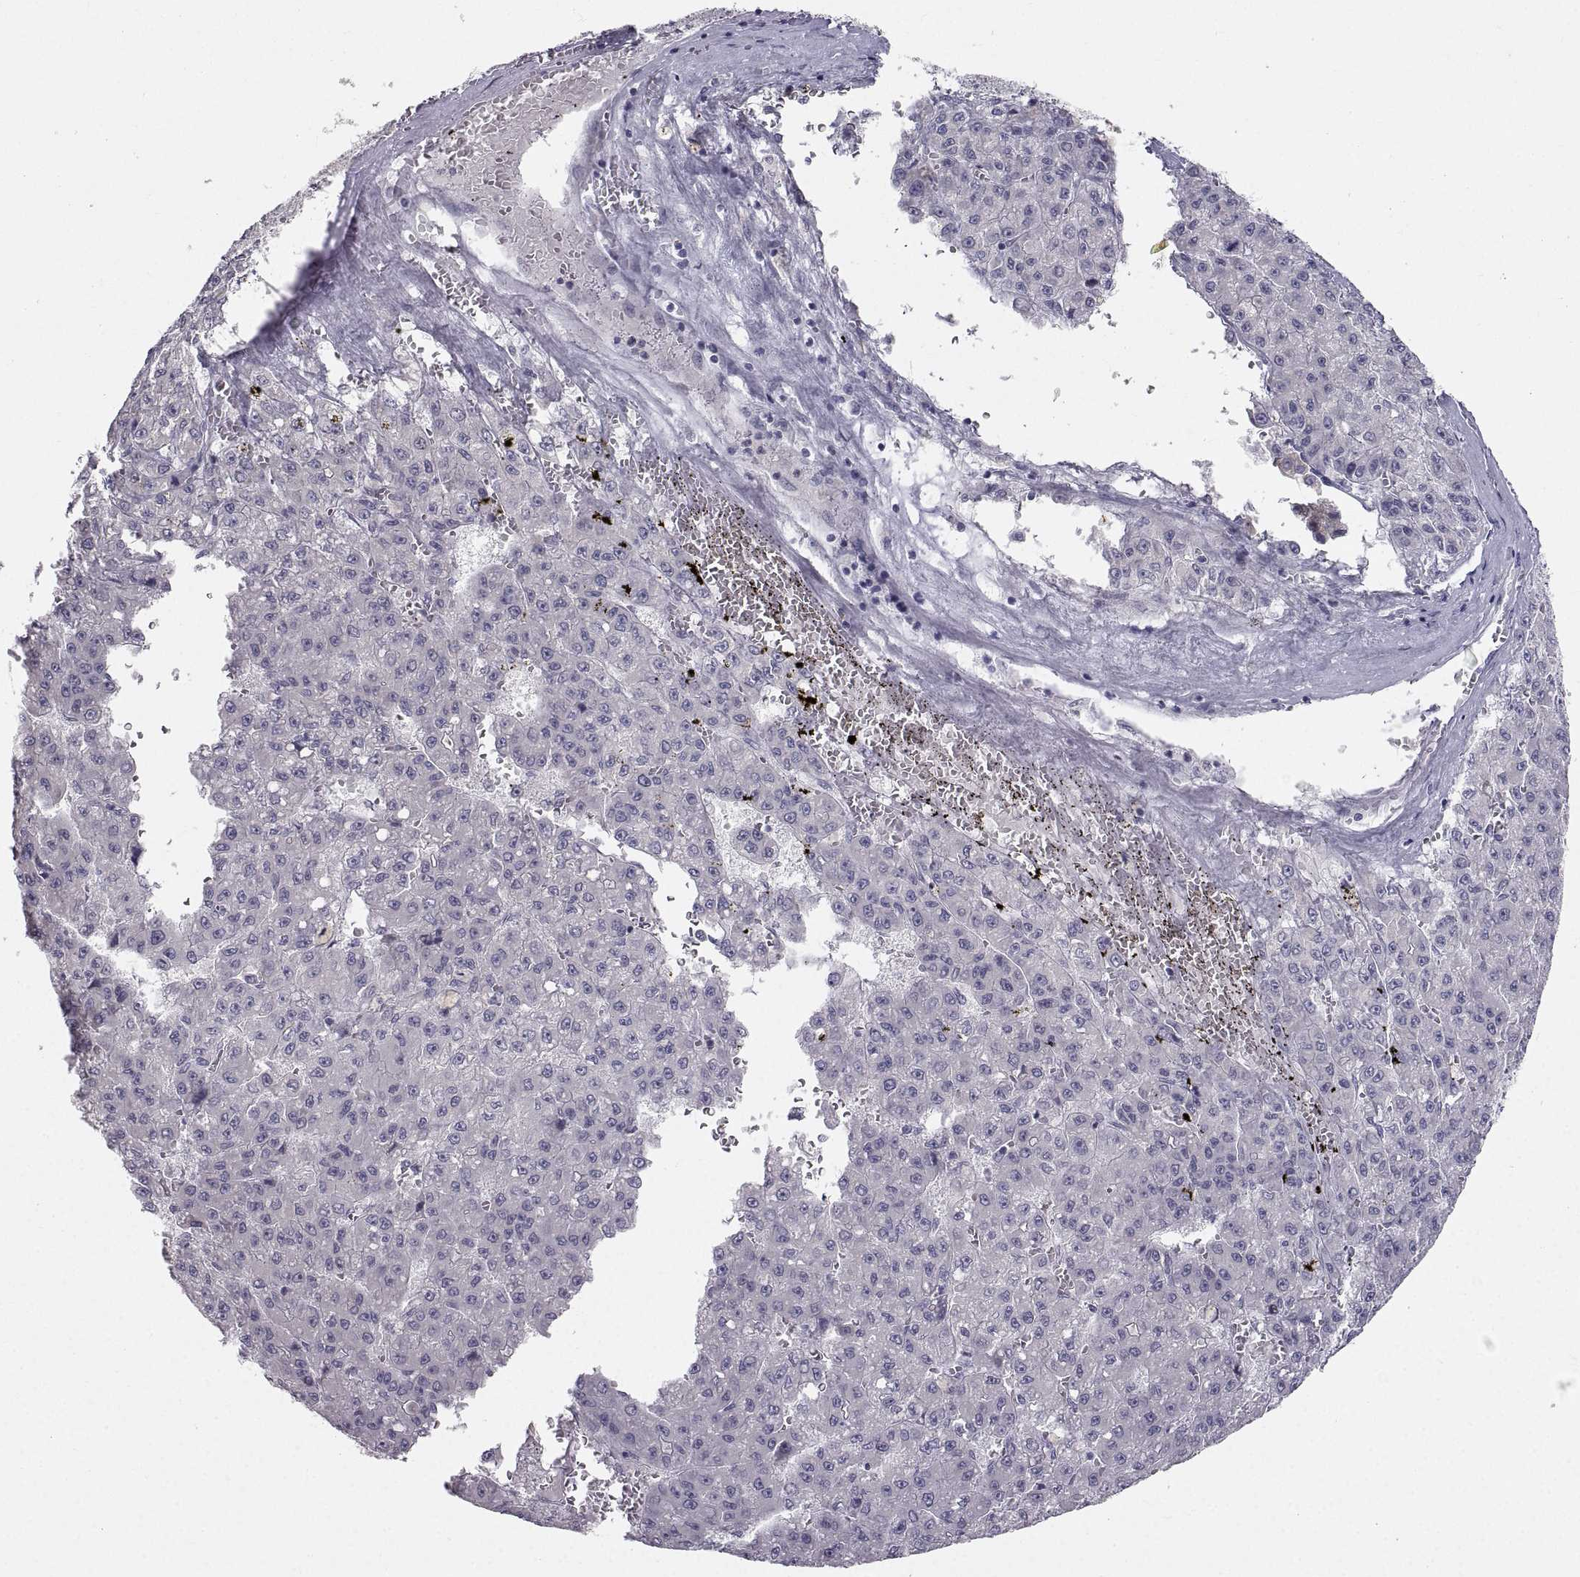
{"staining": {"intensity": "negative", "quantity": "none", "location": "none"}, "tissue": "liver cancer", "cell_type": "Tumor cells", "image_type": "cancer", "snomed": [{"axis": "morphology", "description": "Carcinoma, Hepatocellular, NOS"}, {"axis": "topography", "description": "Liver"}], "caption": "DAB immunohistochemical staining of liver hepatocellular carcinoma exhibits no significant positivity in tumor cells.", "gene": "ZNF185", "patient": {"sex": "male", "age": 70}}